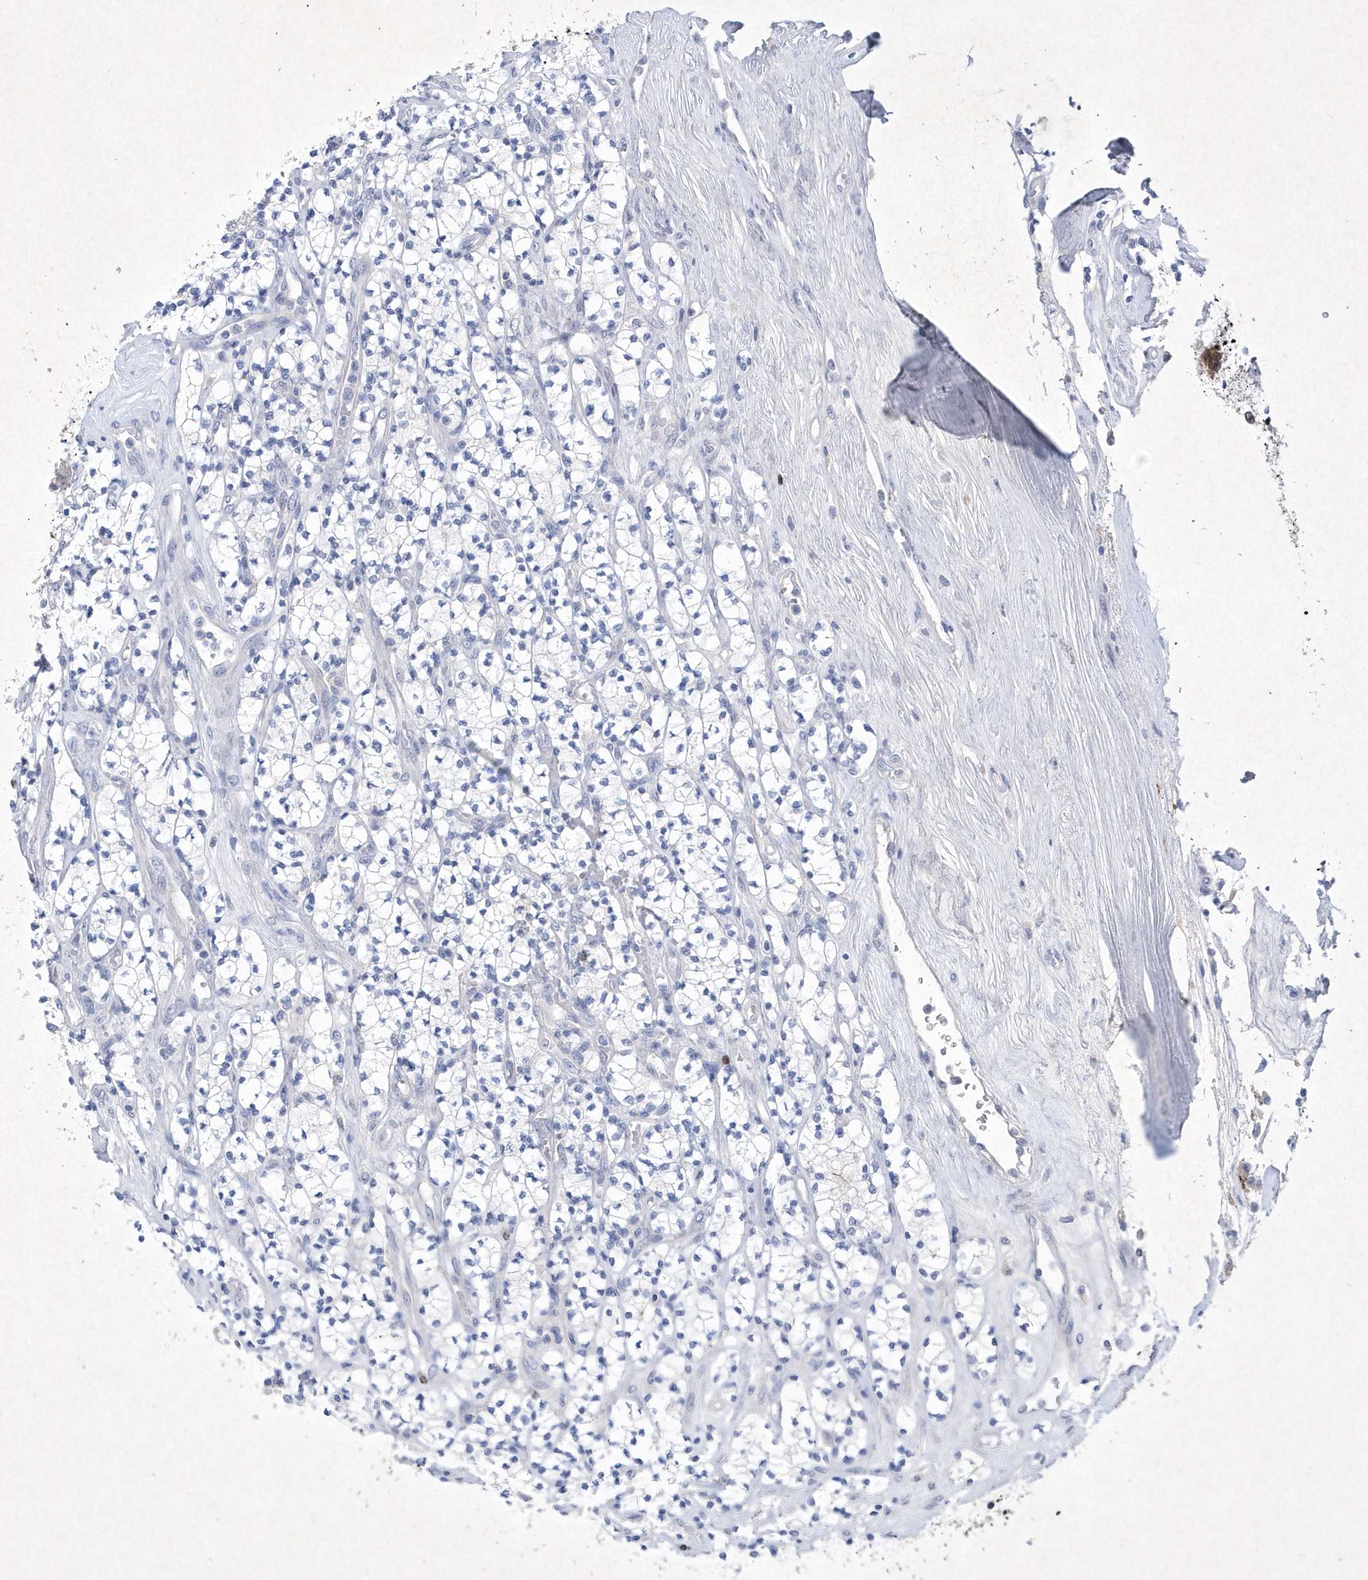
{"staining": {"intensity": "negative", "quantity": "none", "location": "none"}, "tissue": "renal cancer", "cell_type": "Tumor cells", "image_type": "cancer", "snomed": [{"axis": "morphology", "description": "Adenocarcinoma, NOS"}, {"axis": "topography", "description": "Kidney"}], "caption": "Micrograph shows no protein expression in tumor cells of renal cancer (adenocarcinoma) tissue. The staining is performed using DAB brown chromogen with nuclei counter-stained in using hematoxylin.", "gene": "BHLHA15", "patient": {"sex": "male", "age": 77}}